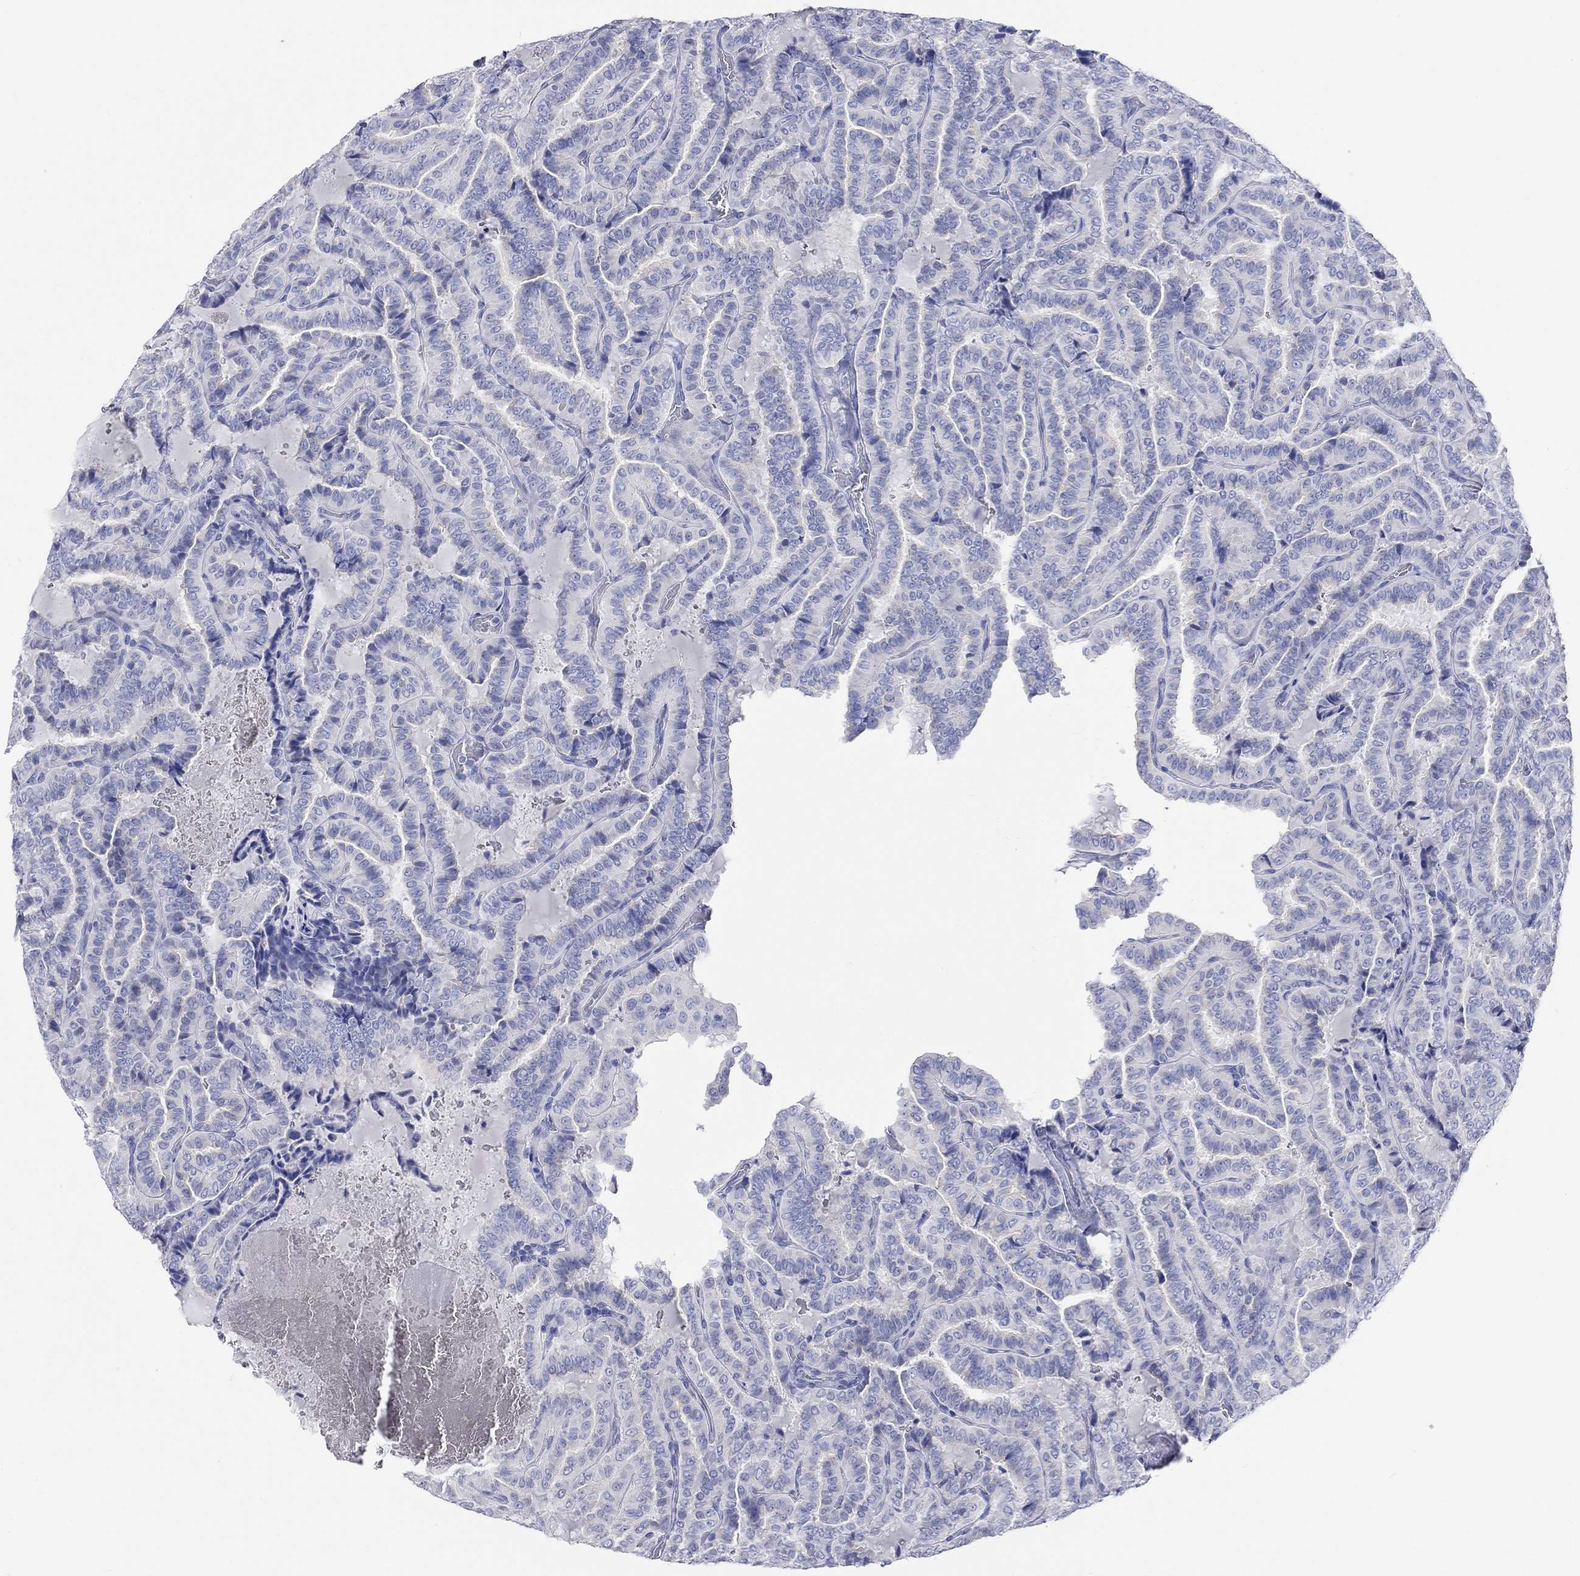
{"staining": {"intensity": "negative", "quantity": "none", "location": "none"}, "tissue": "thyroid cancer", "cell_type": "Tumor cells", "image_type": "cancer", "snomed": [{"axis": "morphology", "description": "Papillary adenocarcinoma, NOS"}, {"axis": "topography", "description": "Thyroid gland"}], "caption": "High magnification brightfield microscopy of papillary adenocarcinoma (thyroid) stained with DAB (brown) and counterstained with hematoxylin (blue): tumor cells show no significant positivity. (DAB (3,3'-diaminobenzidine) immunohistochemistry (IHC), high magnification).", "gene": "SPATA9", "patient": {"sex": "female", "age": 39}}